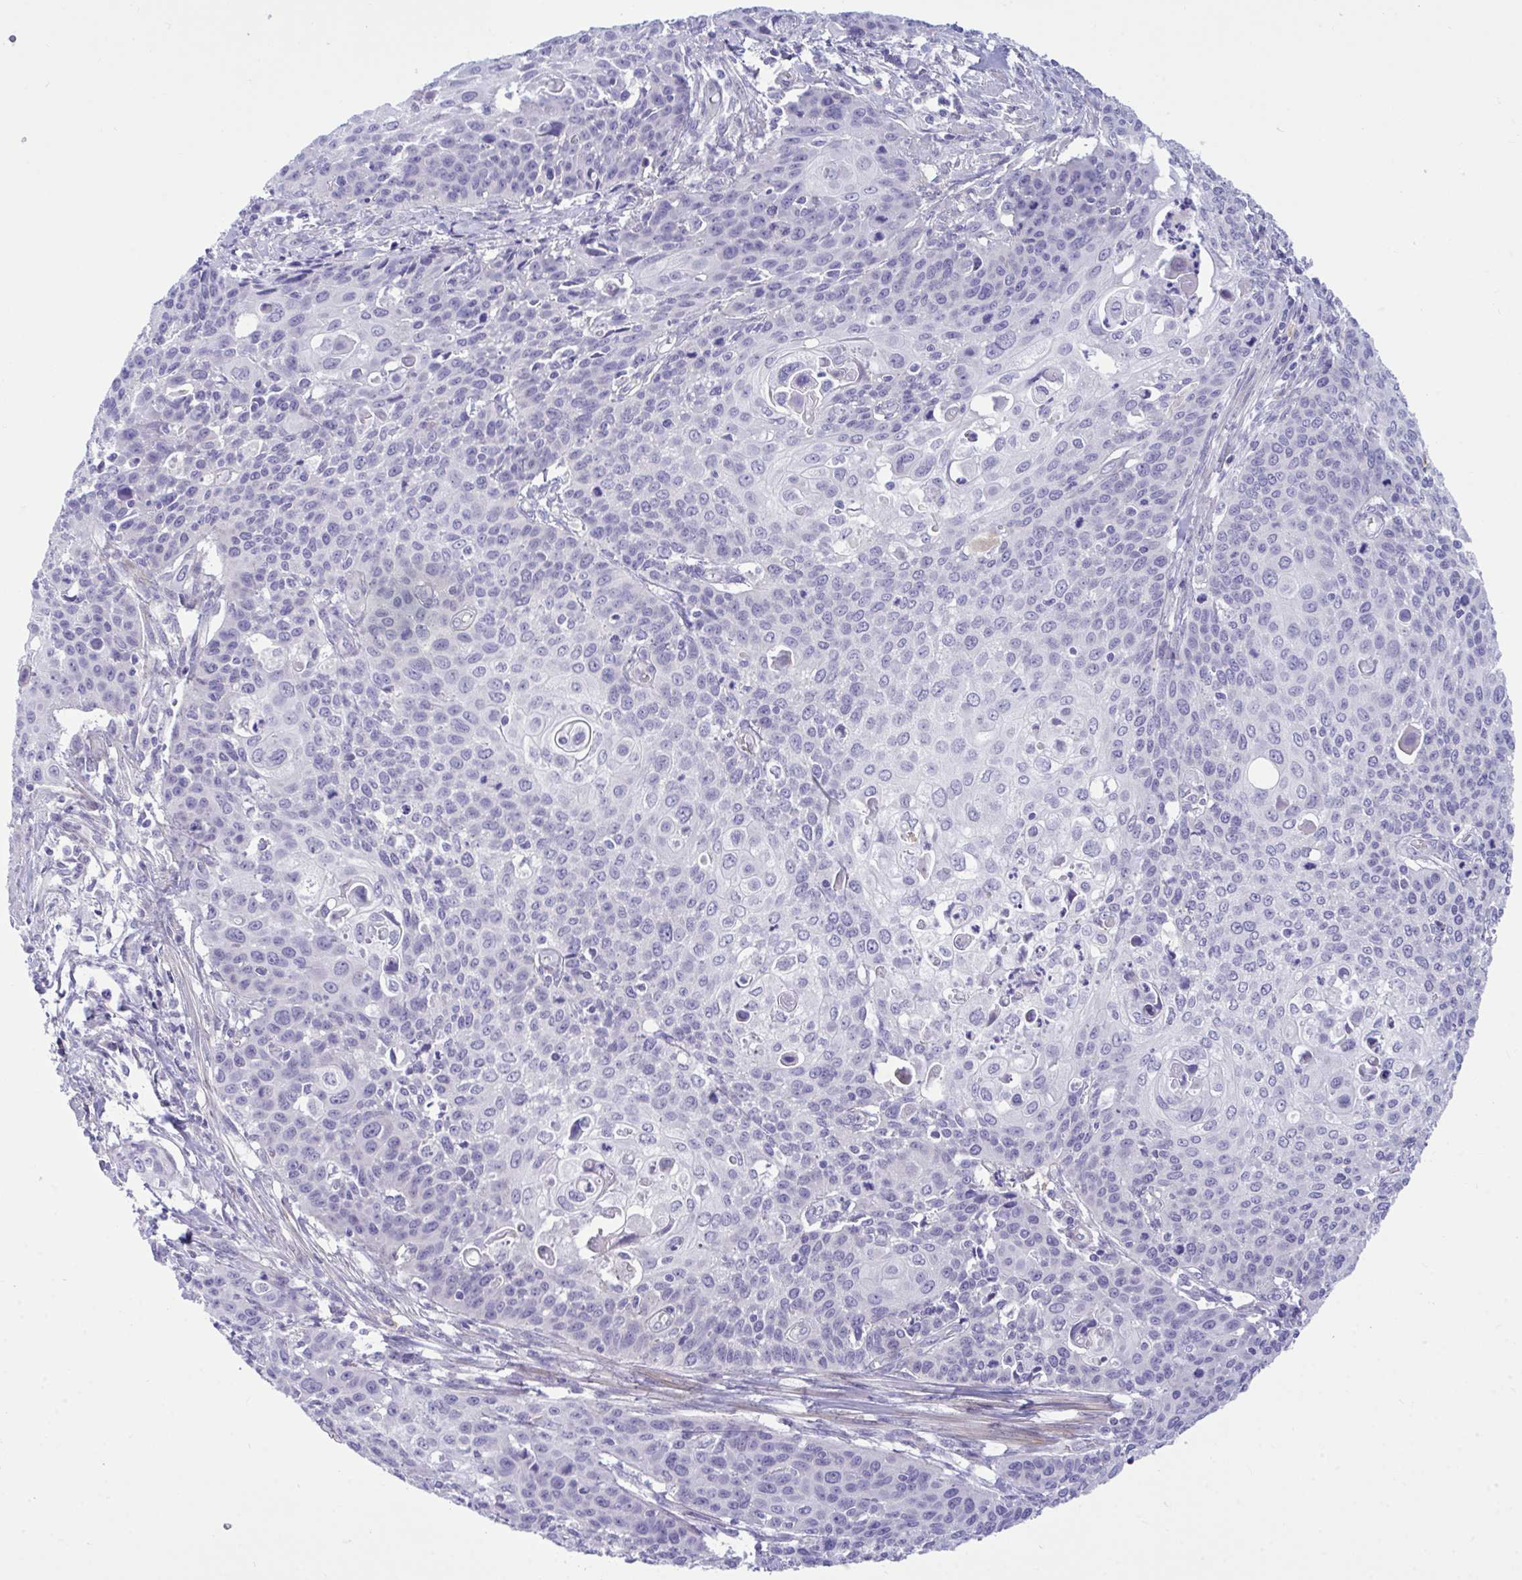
{"staining": {"intensity": "negative", "quantity": "none", "location": "none"}, "tissue": "cervical cancer", "cell_type": "Tumor cells", "image_type": "cancer", "snomed": [{"axis": "morphology", "description": "Squamous cell carcinoma, NOS"}, {"axis": "topography", "description": "Cervix"}], "caption": "This photomicrograph is of cervical squamous cell carcinoma stained with immunohistochemistry to label a protein in brown with the nuclei are counter-stained blue. There is no positivity in tumor cells.", "gene": "MED9", "patient": {"sex": "female", "age": 65}}